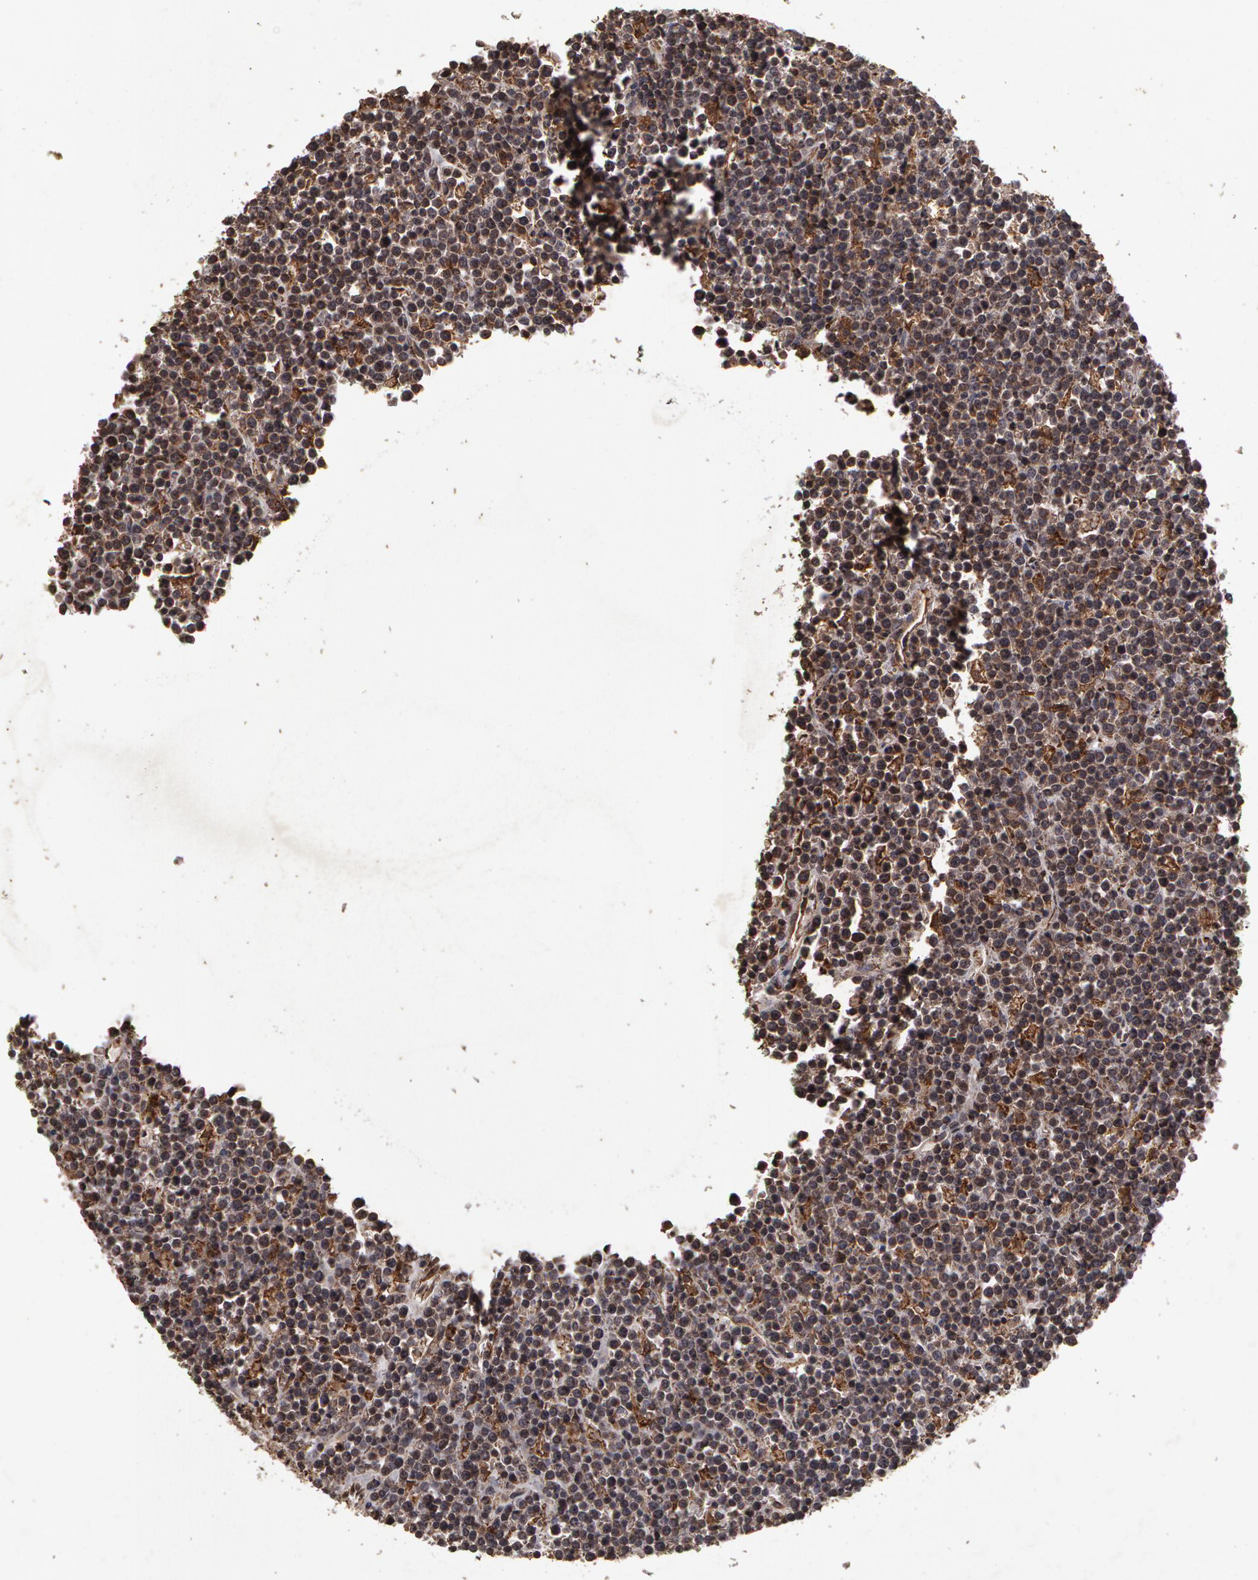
{"staining": {"intensity": "weak", "quantity": "25%-75%", "location": "cytoplasmic/membranous"}, "tissue": "lymphoma", "cell_type": "Tumor cells", "image_type": "cancer", "snomed": [{"axis": "morphology", "description": "Malignant lymphoma, non-Hodgkin's type, High grade"}, {"axis": "topography", "description": "Ovary"}], "caption": "Protein staining reveals weak cytoplasmic/membranous positivity in about 25%-75% of tumor cells in lymphoma. The staining is performed using DAB (3,3'-diaminobenzidine) brown chromogen to label protein expression. The nuclei are counter-stained blue using hematoxylin.", "gene": "CALR", "patient": {"sex": "female", "age": 56}}